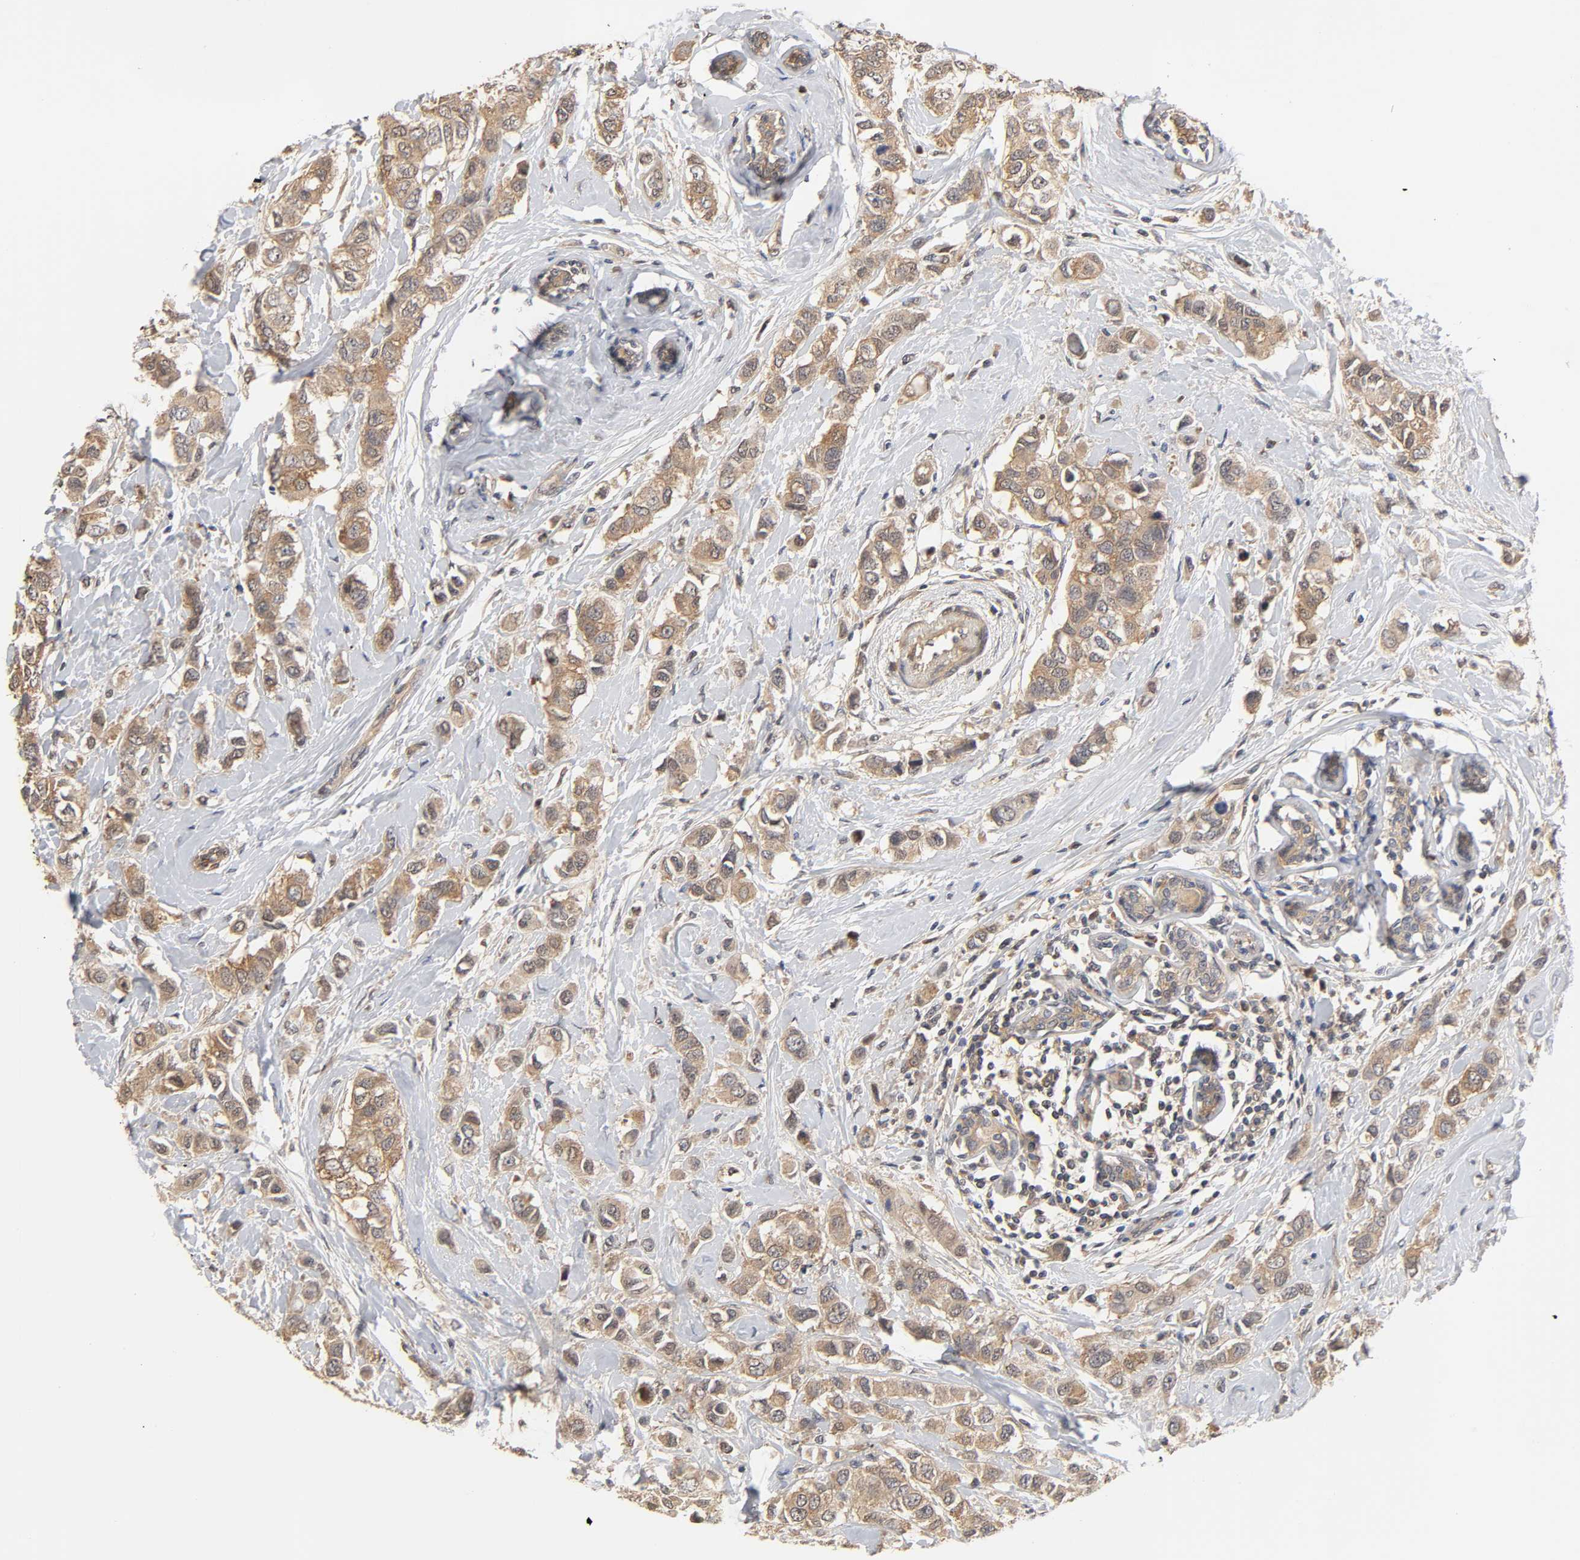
{"staining": {"intensity": "moderate", "quantity": ">75%", "location": "cytoplasmic/membranous"}, "tissue": "breast cancer", "cell_type": "Tumor cells", "image_type": "cancer", "snomed": [{"axis": "morphology", "description": "Duct carcinoma"}, {"axis": "topography", "description": "Breast"}], "caption": "This image shows IHC staining of breast intraductal carcinoma, with medium moderate cytoplasmic/membranous positivity in about >75% of tumor cells.", "gene": "PDE5A", "patient": {"sex": "female", "age": 50}}